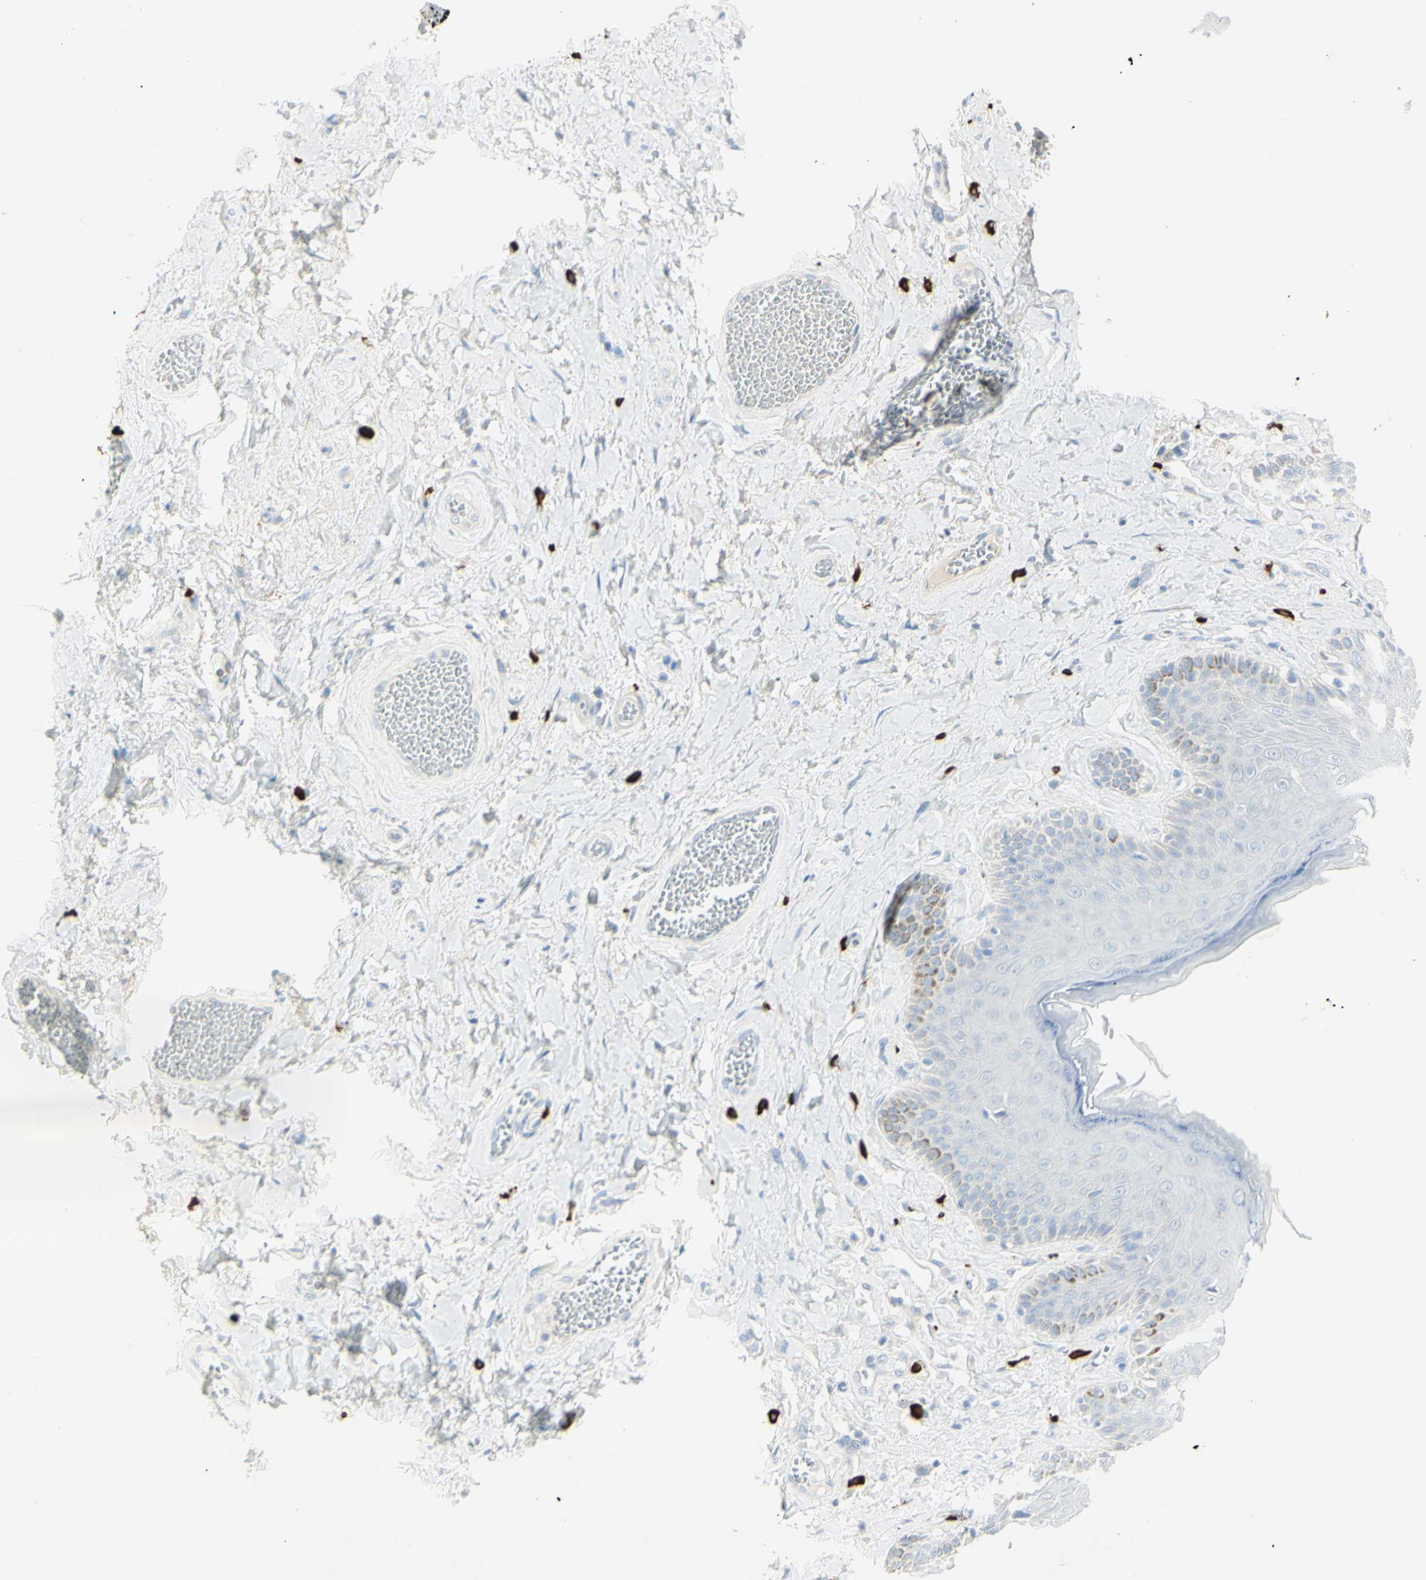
{"staining": {"intensity": "moderate", "quantity": "<25%", "location": "cytoplasmic/membranous"}, "tissue": "skin", "cell_type": "Epidermal cells", "image_type": "normal", "snomed": [{"axis": "morphology", "description": "Normal tissue, NOS"}, {"axis": "topography", "description": "Anal"}], "caption": "This histopathology image displays IHC staining of unremarkable skin, with low moderate cytoplasmic/membranous positivity in about <25% of epidermal cells.", "gene": "LETM1", "patient": {"sex": "male", "age": 69}}